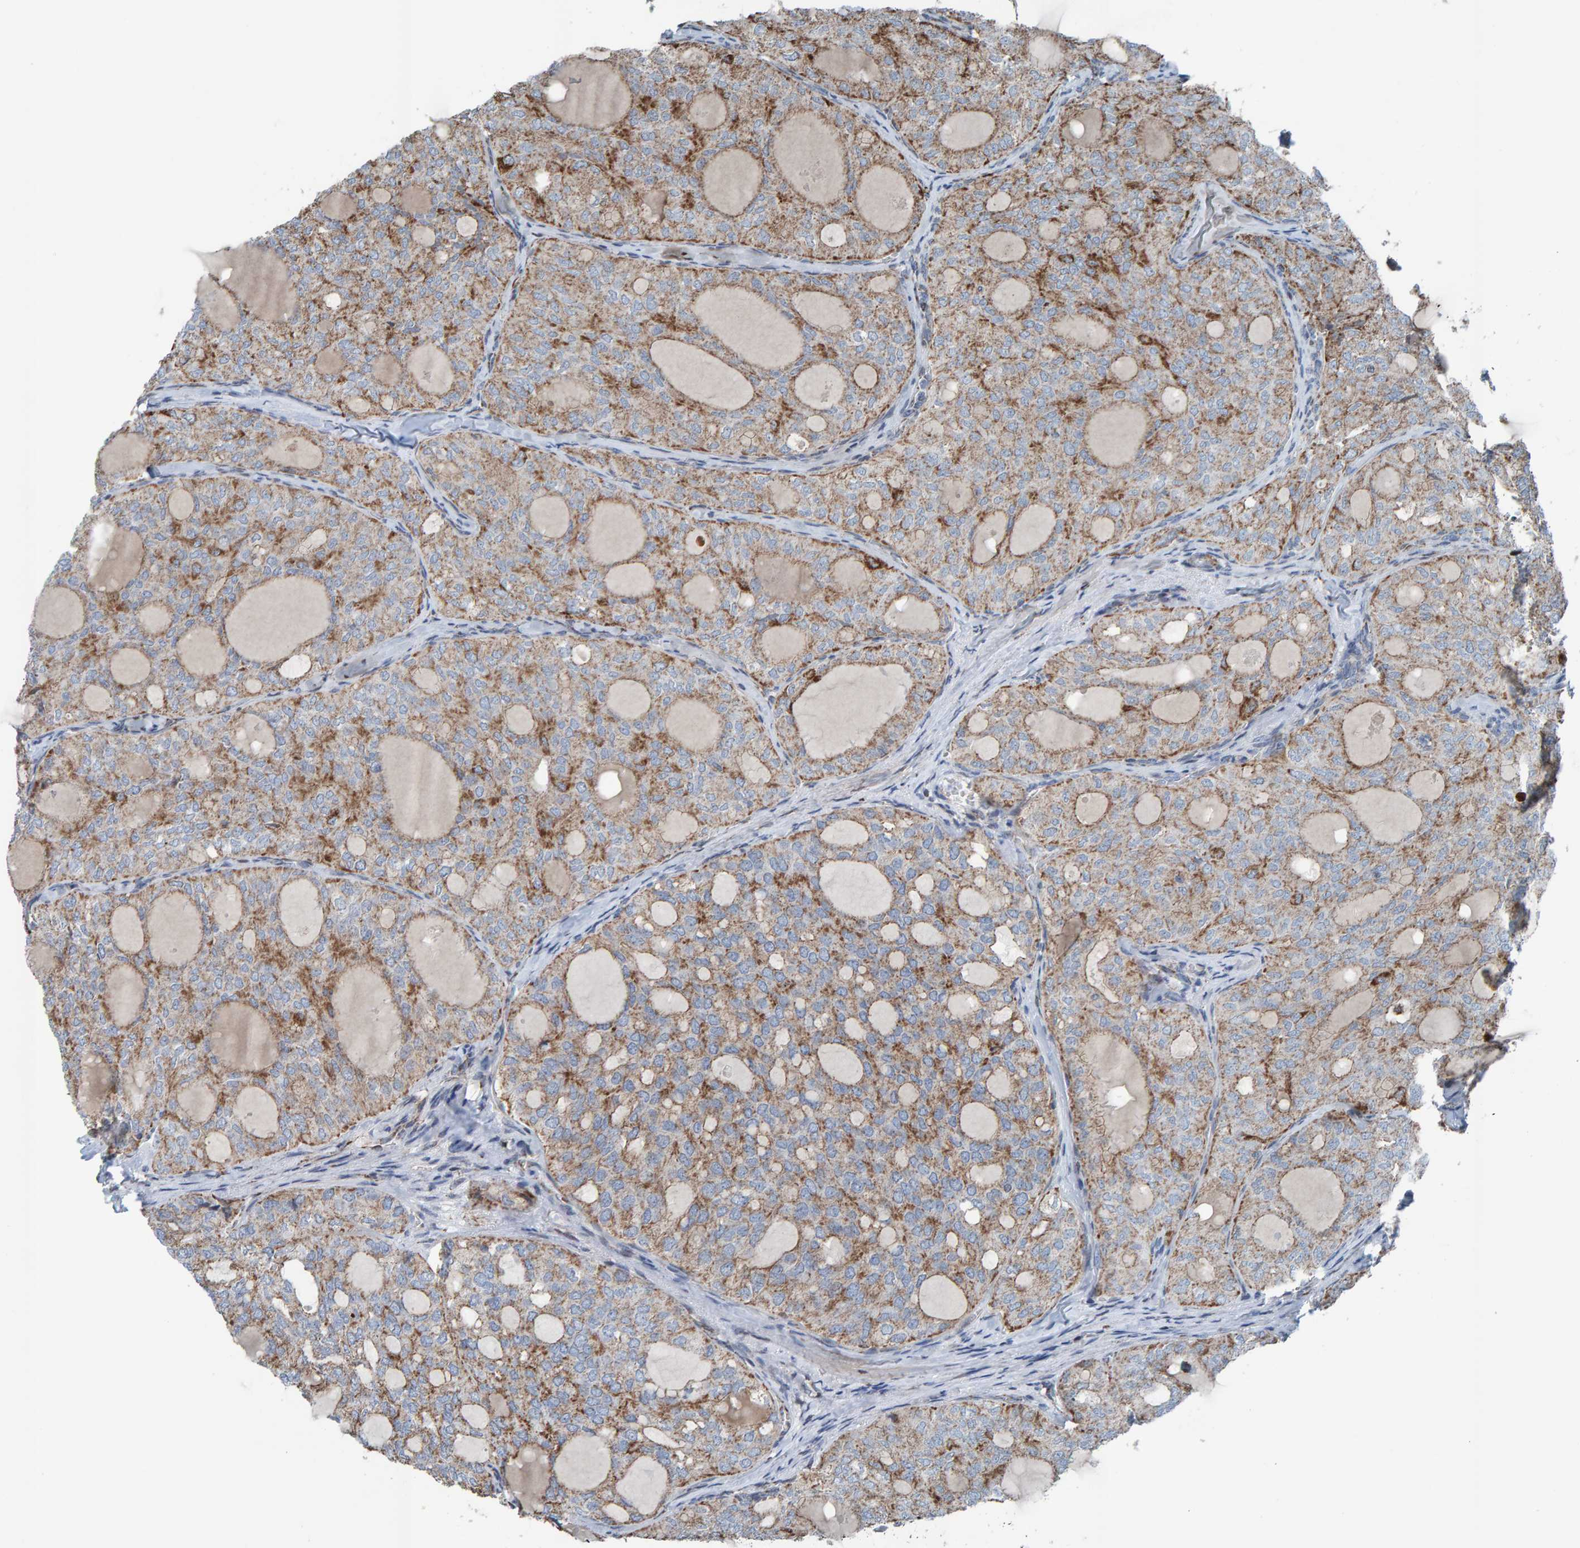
{"staining": {"intensity": "moderate", "quantity": "25%-75%", "location": "cytoplasmic/membranous"}, "tissue": "thyroid cancer", "cell_type": "Tumor cells", "image_type": "cancer", "snomed": [{"axis": "morphology", "description": "Follicular adenoma carcinoma, NOS"}, {"axis": "topography", "description": "Thyroid gland"}], "caption": "DAB (3,3'-diaminobenzidine) immunohistochemical staining of thyroid follicular adenoma carcinoma shows moderate cytoplasmic/membranous protein positivity in approximately 25%-75% of tumor cells.", "gene": "ZNF48", "patient": {"sex": "male", "age": 75}}